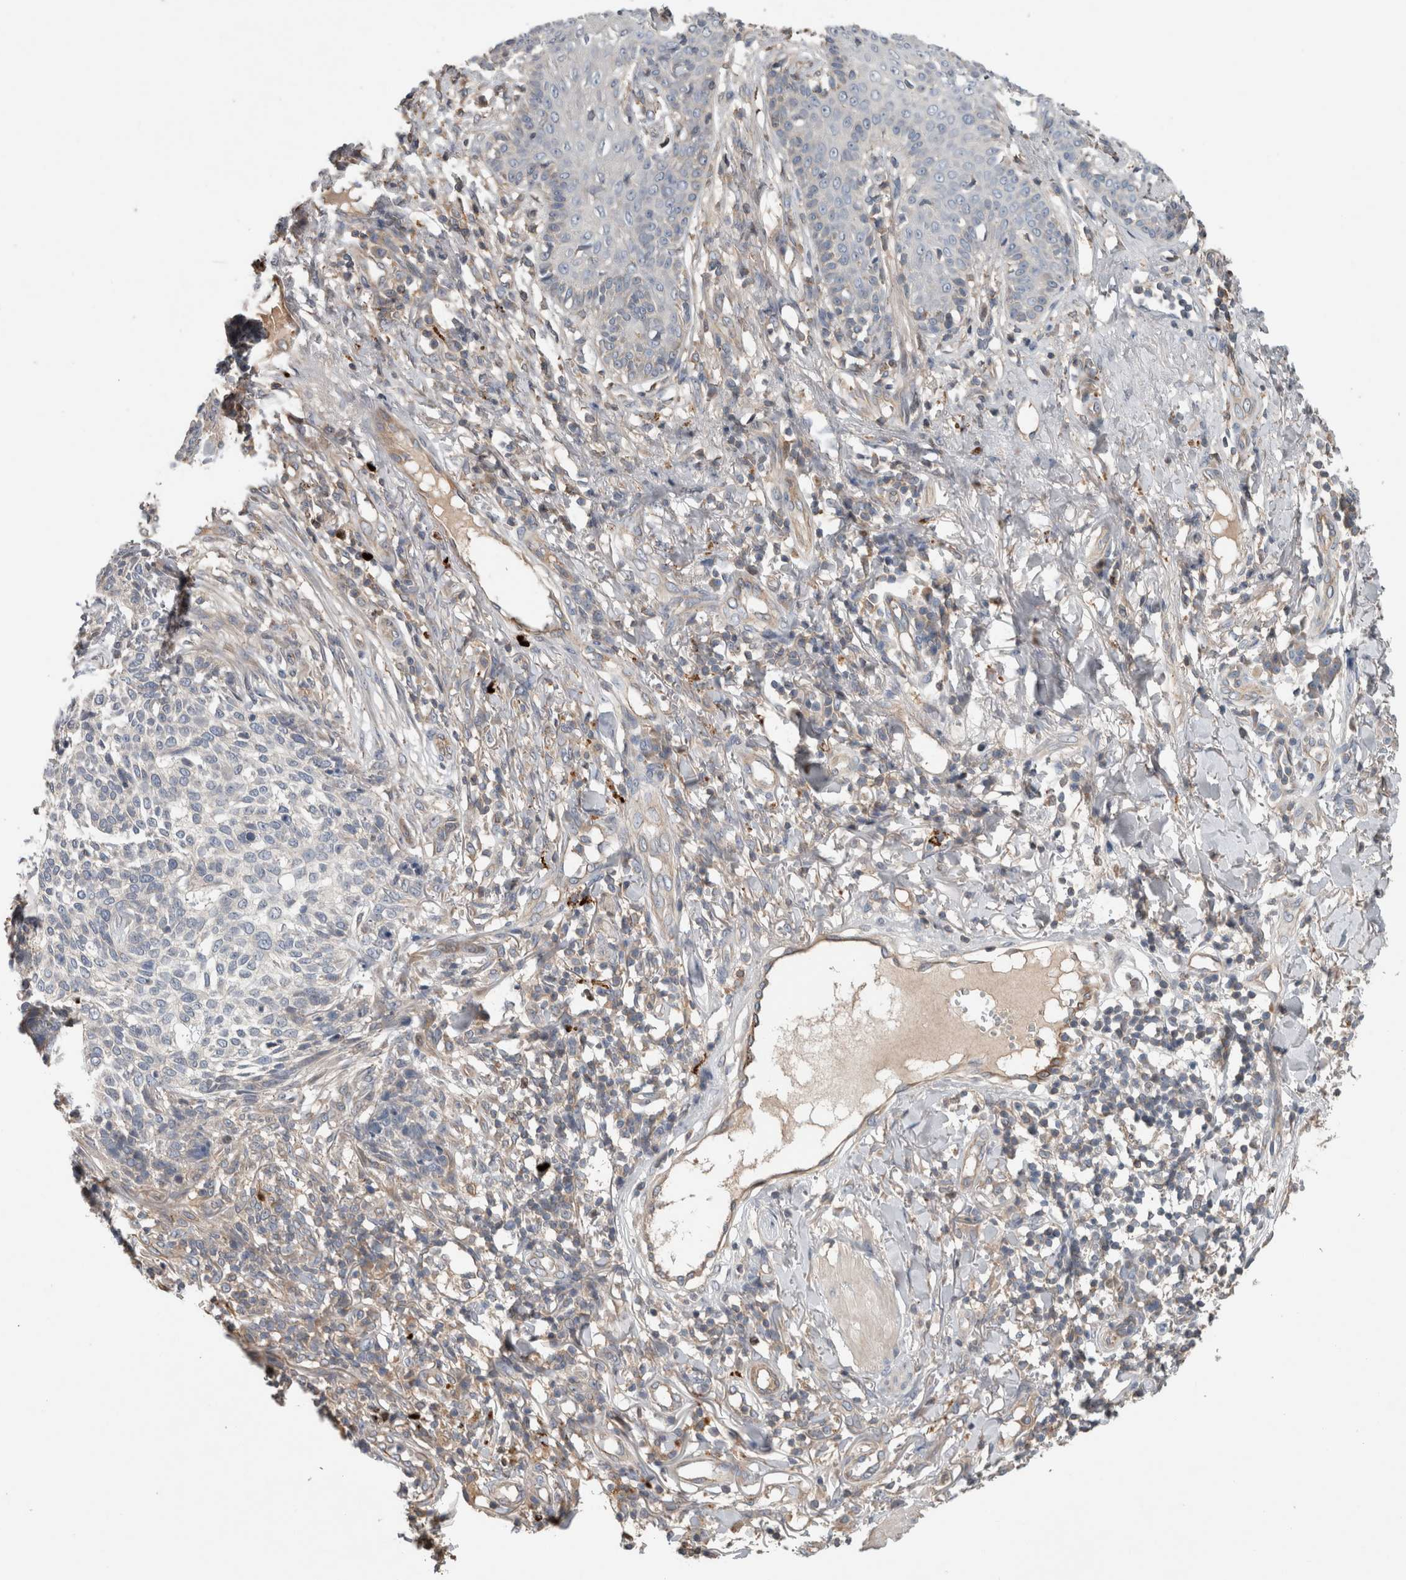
{"staining": {"intensity": "negative", "quantity": "none", "location": "none"}, "tissue": "skin cancer", "cell_type": "Tumor cells", "image_type": "cancer", "snomed": [{"axis": "morphology", "description": "Basal cell carcinoma"}, {"axis": "topography", "description": "Skin"}], "caption": "IHC image of neoplastic tissue: skin cancer stained with DAB shows no significant protein expression in tumor cells.", "gene": "TARBP1", "patient": {"sex": "female", "age": 64}}